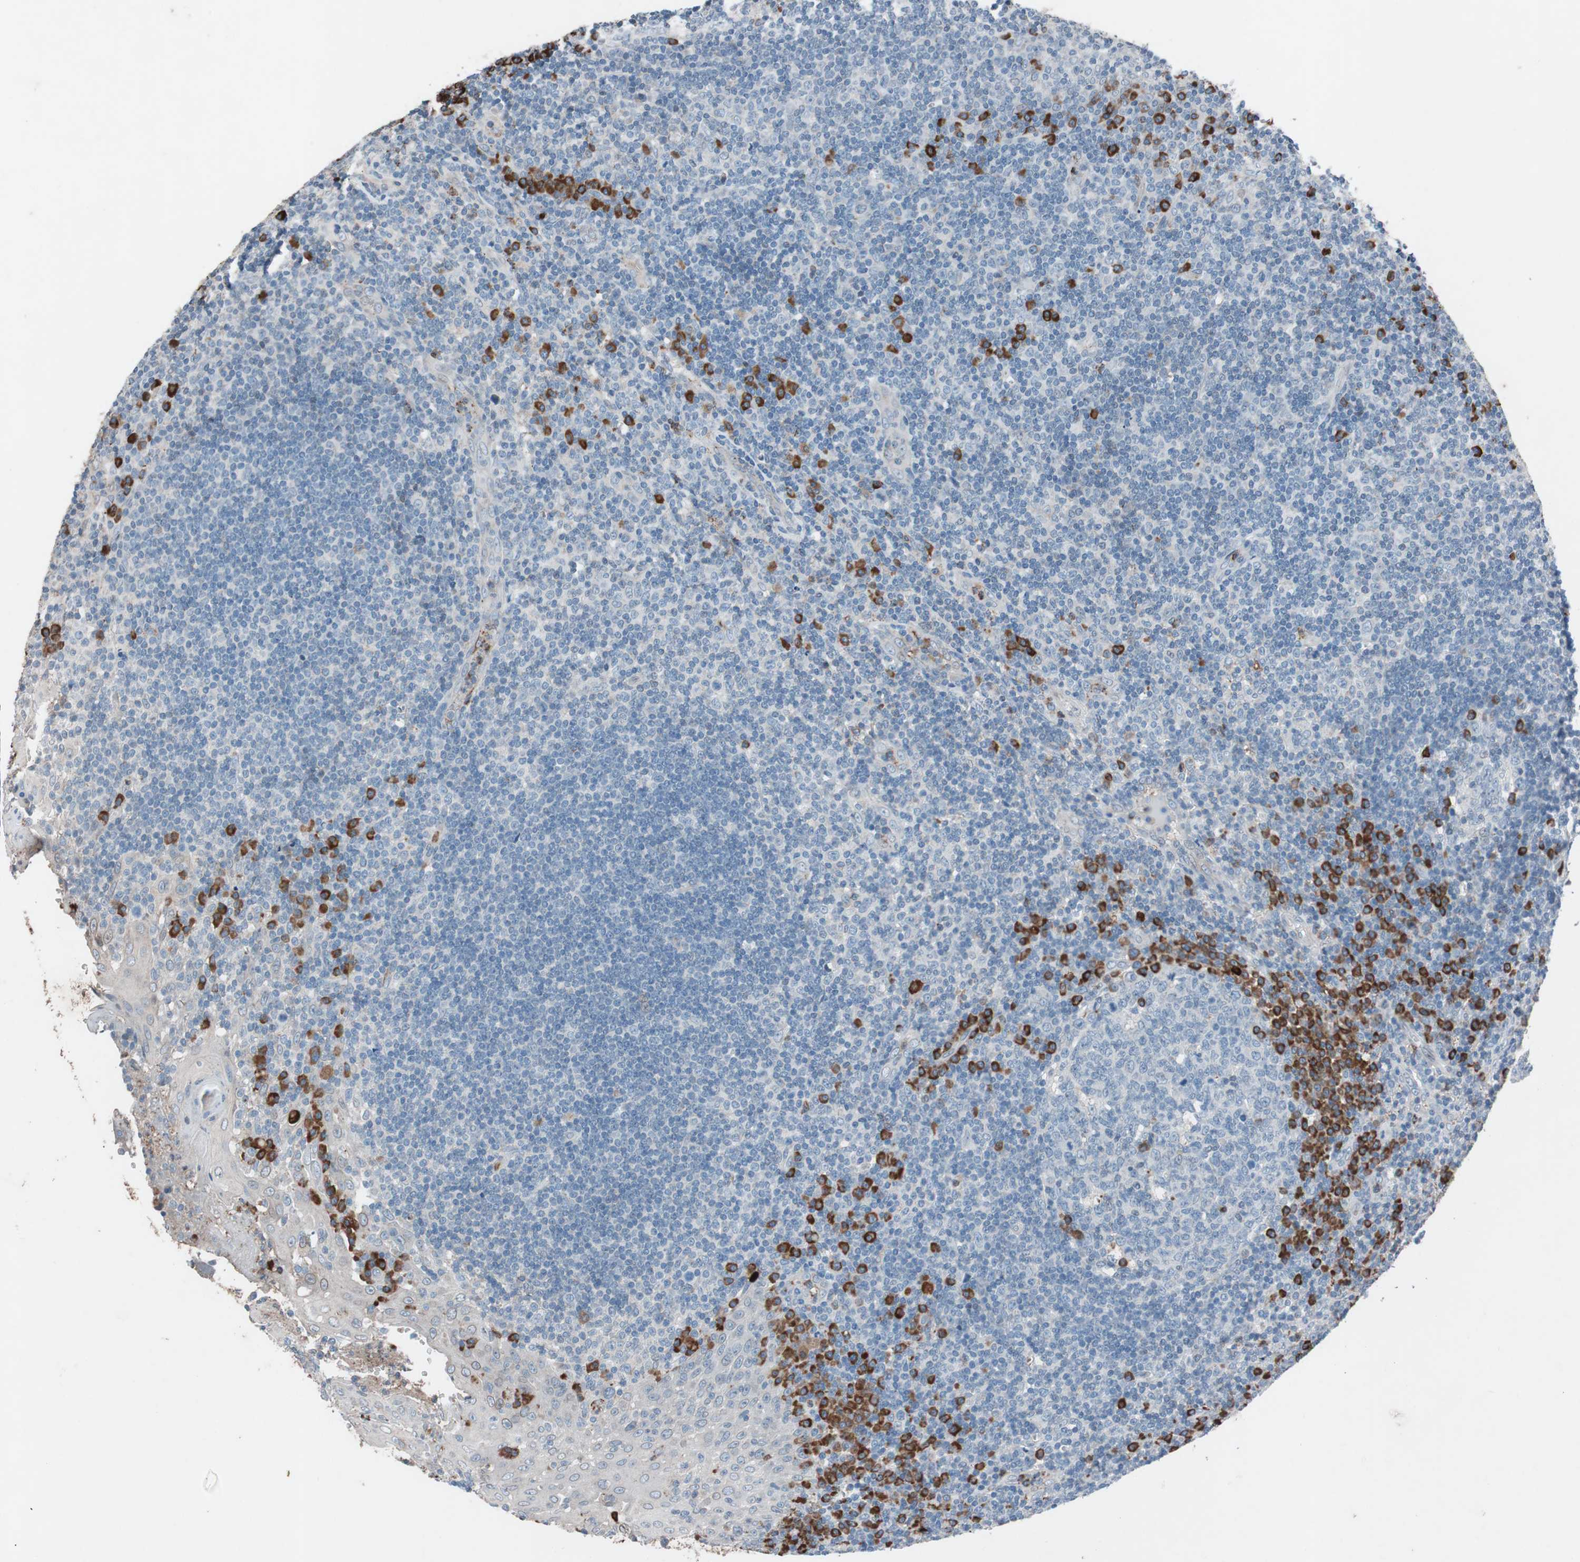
{"staining": {"intensity": "moderate", "quantity": "<25%", "location": "cytoplasmic/membranous"}, "tissue": "tonsil", "cell_type": "Germinal center cells", "image_type": "normal", "snomed": [{"axis": "morphology", "description": "Normal tissue, NOS"}, {"axis": "topography", "description": "Tonsil"}], "caption": "Immunohistochemical staining of benign human tonsil reveals low levels of moderate cytoplasmic/membranous staining in approximately <25% of germinal center cells.", "gene": "GRB7", "patient": {"sex": "female", "age": 40}}